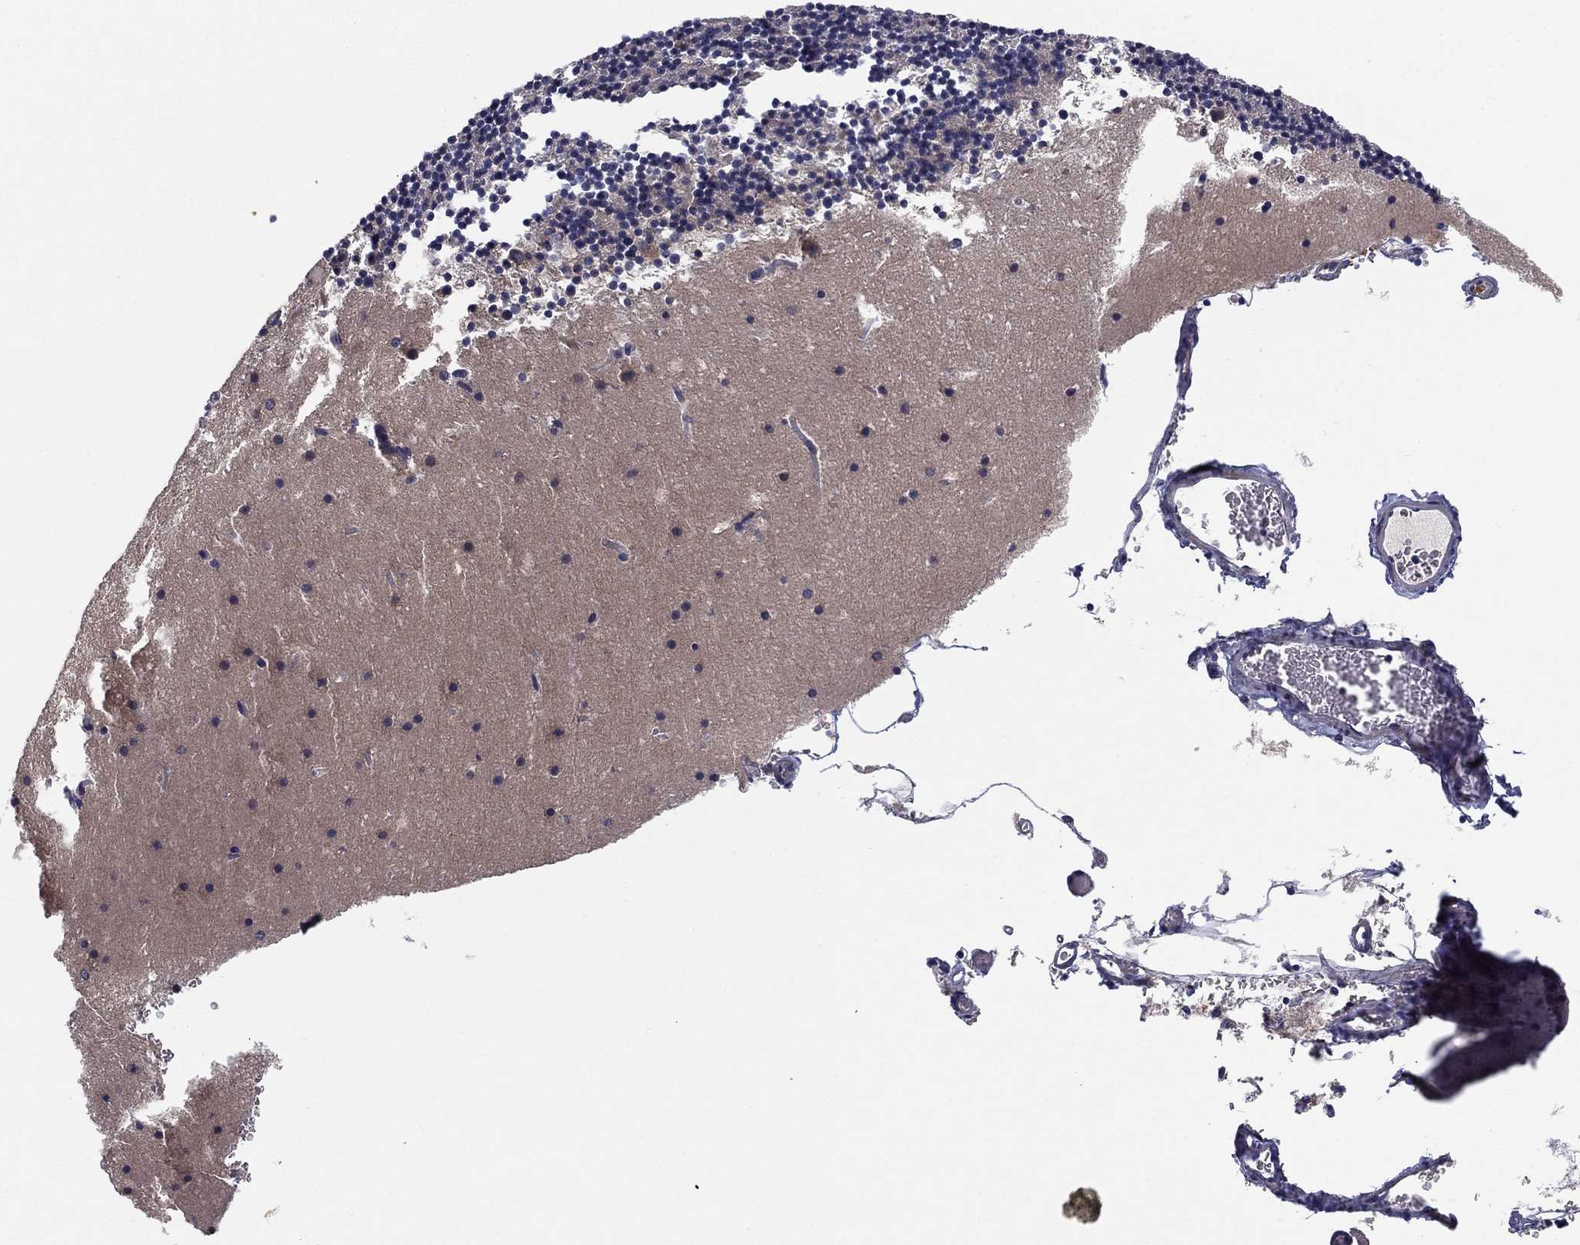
{"staining": {"intensity": "negative", "quantity": "none", "location": "none"}, "tissue": "cerebellum", "cell_type": "Cells in granular layer", "image_type": "normal", "snomed": [{"axis": "morphology", "description": "Normal tissue, NOS"}, {"axis": "topography", "description": "Cerebellum"}], "caption": "Human cerebellum stained for a protein using immunohistochemistry displays no staining in cells in granular layer.", "gene": "RNF123", "patient": {"sex": "male", "age": 37}}